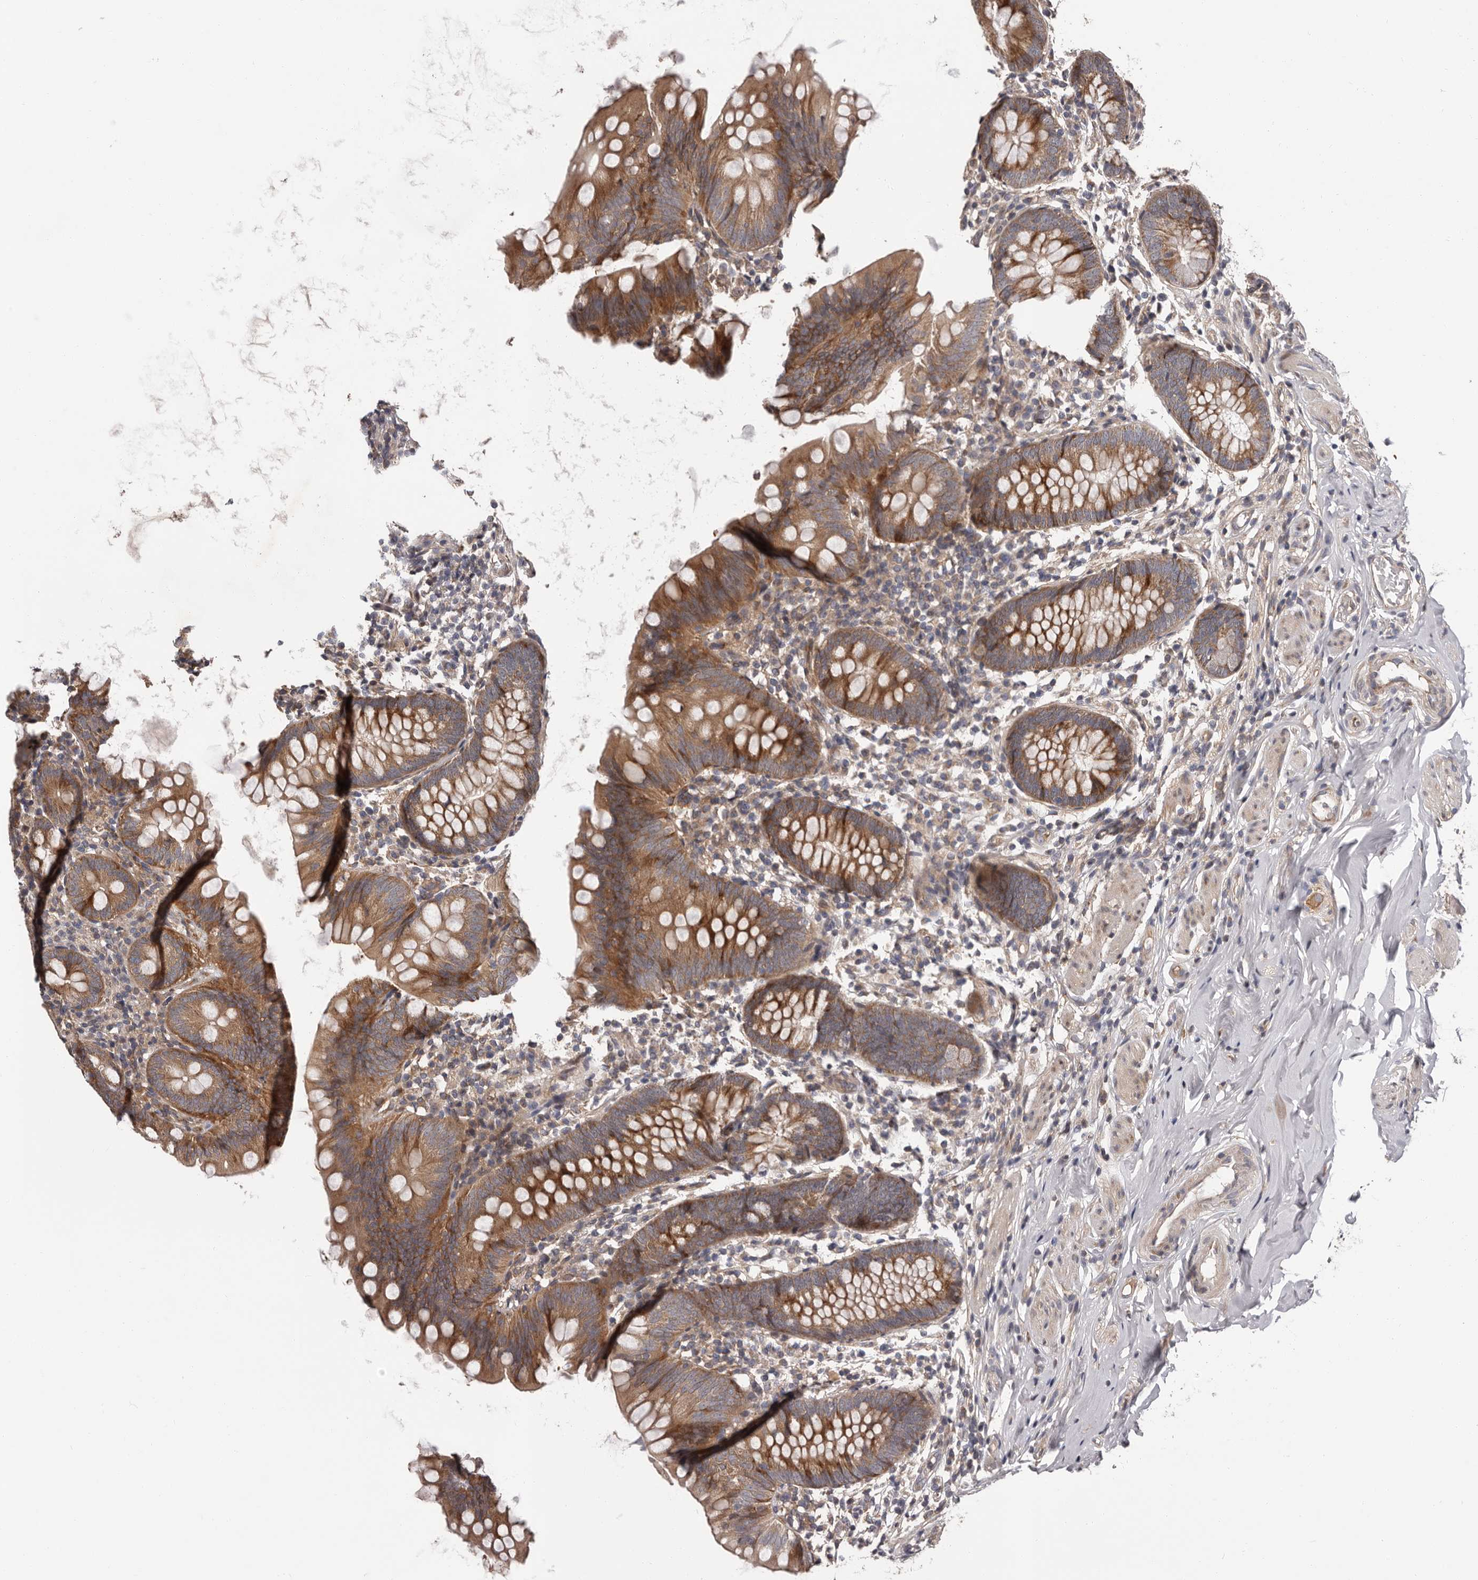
{"staining": {"intensity": "moderate", "quantity": ">75%", "location": "cytoplasmic/membranous"}, "tissue": "appendix", "cell_type": "Glandular cells", "image_type": "normal", "snomed": [{"axis": "morphology", "description": "Normal tissue, NOS"}, {"axis": "topography", "description": "Appendix"}], "caption": "Protein analysis of benign appendix reveals moderate cytoplasmic/membranous expression in about >75% of glandular cells.", "gene": "VPS37A", "patient": {"sex": "female", "age": 62}}